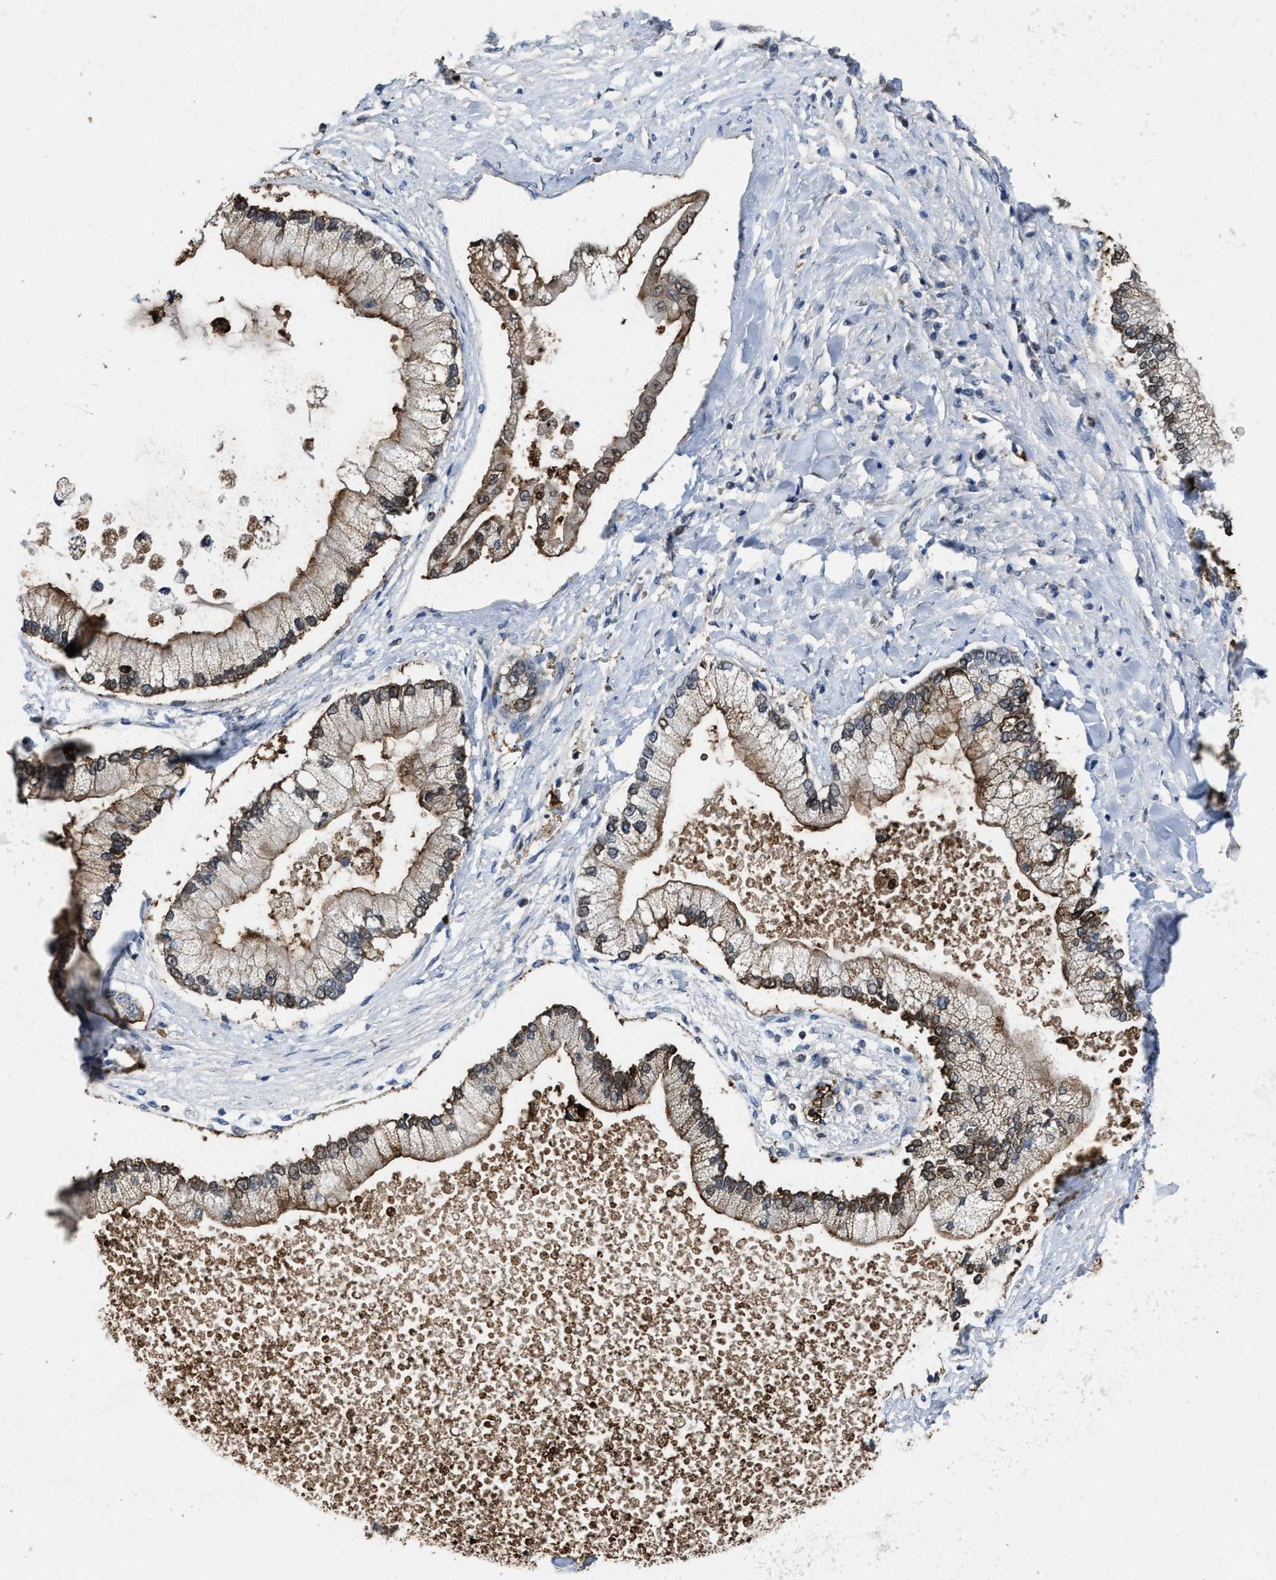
{"staining": {"intensity": "moderate", "quantity": ">75%", "location": "cytoplasmic/membranous,nuclear"}, "tissue": "liver cancer", "cell_type": "Tumor cells", "image_type": "cancer", "snomed": [{"axis": "morphology", "description": "Cholangiocarcinoma"}, {"axis": "topography", "description": "Liver"}], "caption": "IHC photomicrograph of neoplastic tissue: human liver cancer stained using IHC exhibits medium levels of moderate protein expression localized specifically in the cytoplasmic/membranous and nuclear of tumor cells, appearing as a cytoplasmic/membranous and nuclear brown color.", "gene": "ZNF20", "patient": {"sex": "male", "age": 50}}